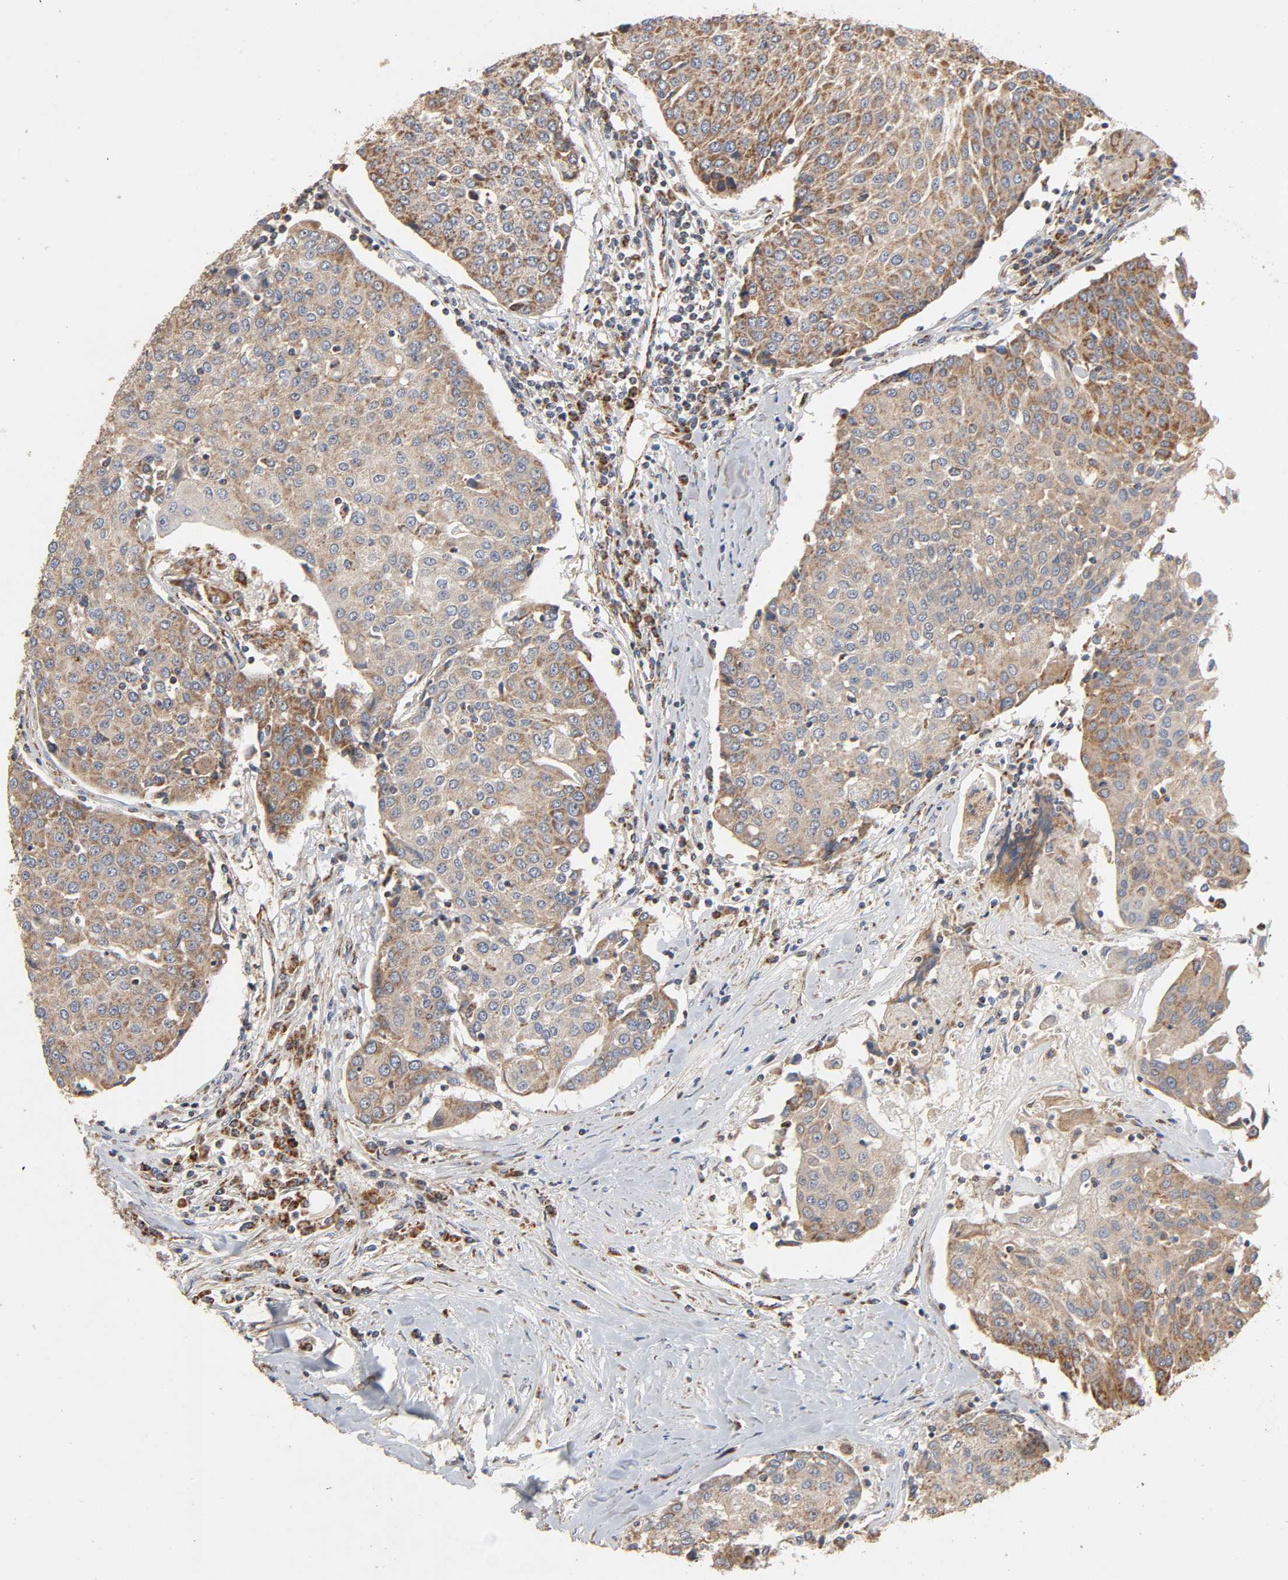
{"staining": {"intensity": "strong", "quantity": ">75%", "location": "cytoplasmic/membranous"}, "tissue": "urothelial cancer", "cell_type": "Tumor cells", "image_type": "cancer", "snomed": [{"axis": "morphology", "description": "Urothelial carcinoma, High grade"}, {"axis": "topography", "description": "Urinary bladder"}], "caption": "Immunohistochemical staining of human high-grade urothelial carcinoma shows high levels of strong cytoplasmic/membranous protein expression in approximately >75% of tumor cells.", "gene": "NDUFS3", "patient": {"sex": "female", "age": 85}}